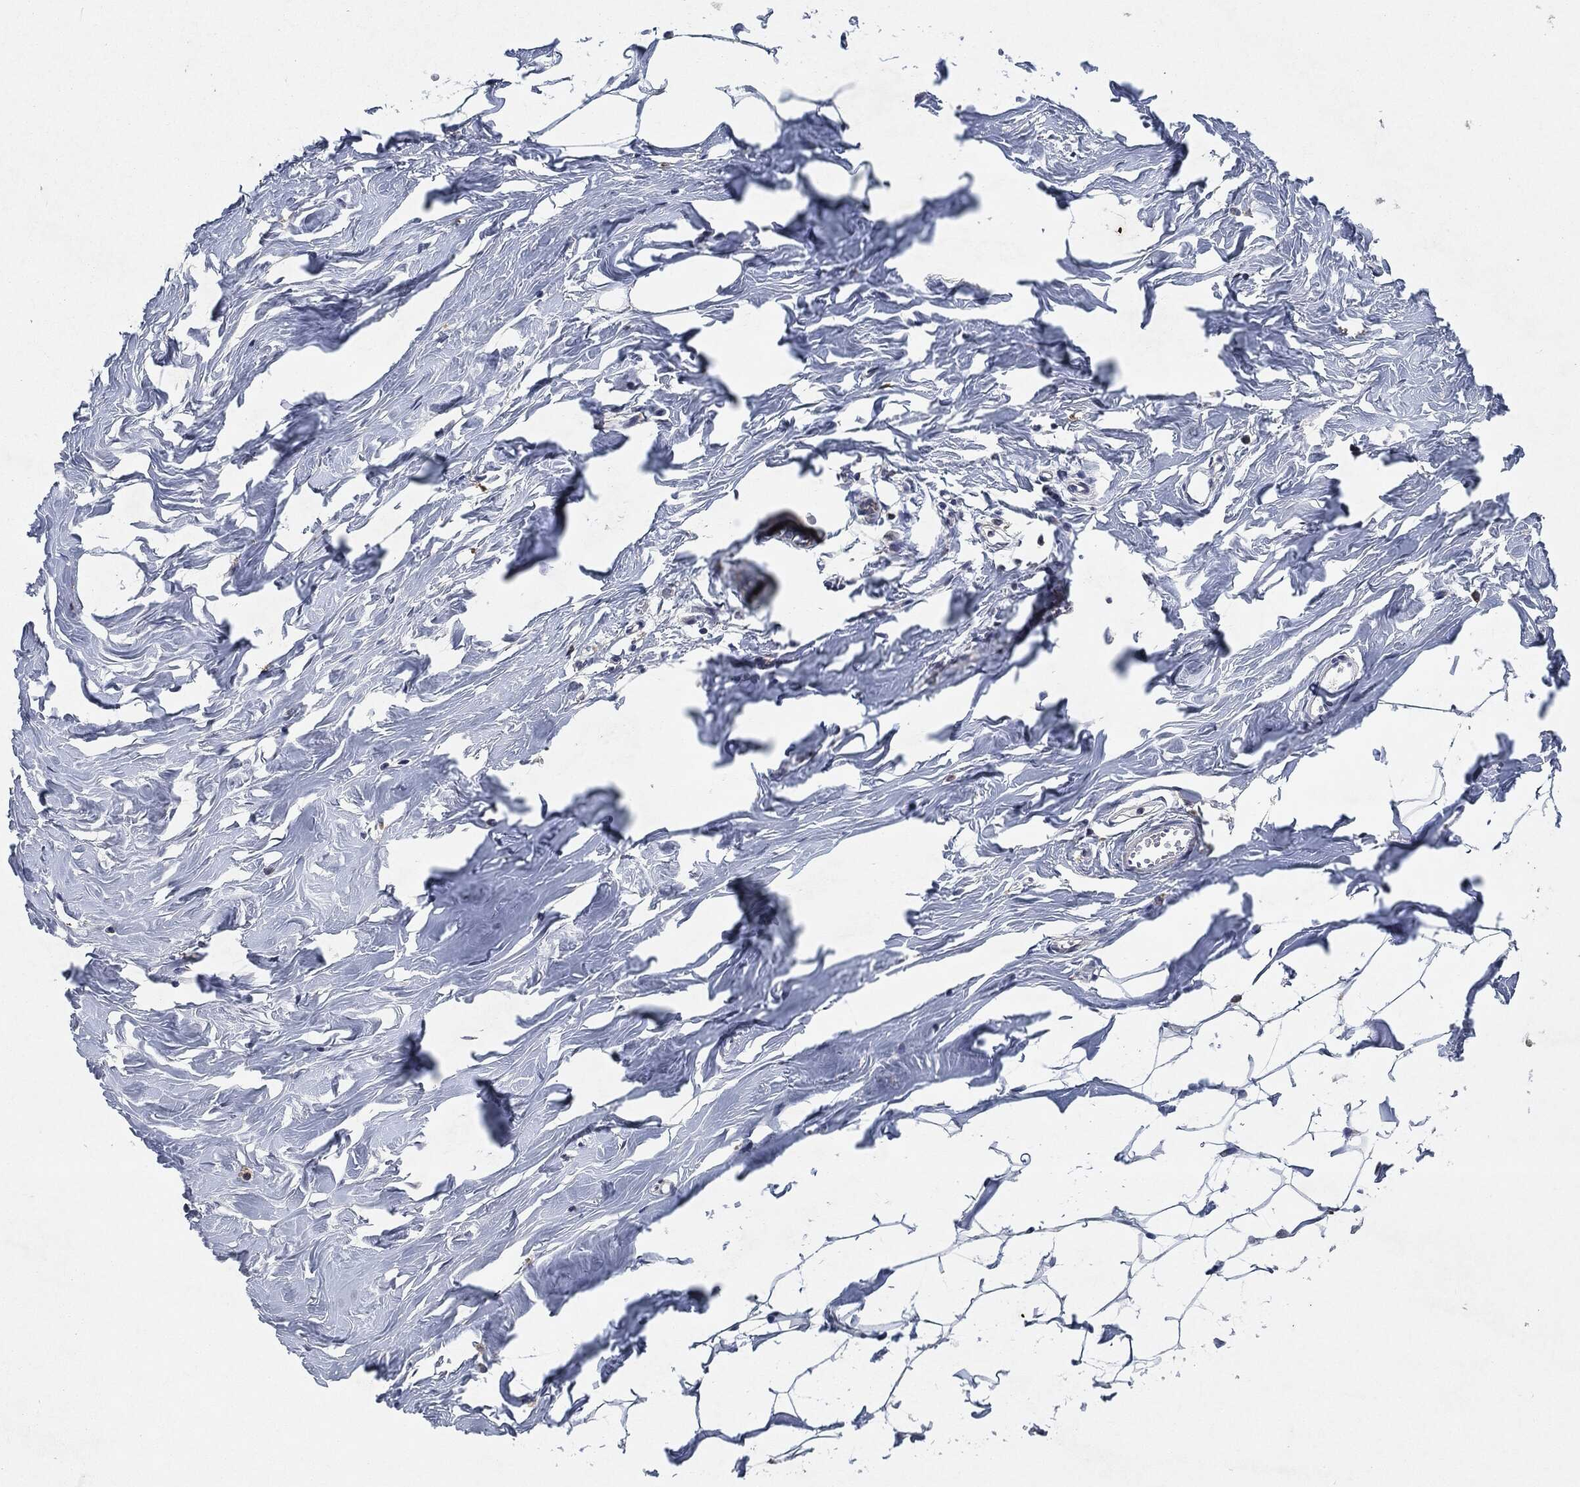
{"staining": {"intensity": "negative", "quantity": "none", "location": "none"}, "tissue": "breast", "cell_type": "Adipocytes", "image_type": "normal", "snomed": [{"axis": "morphology", "description": "Normal tissue, NOS"}, {"axis": "morphology", "description": "Lobular carcinoma, in situ"}, {"axis": "topography", "description": "Breast"}], "caption": "Immunohistochemistry of normal human breast displays no staining in adipocytes. (Stains: DAB (3,3'-diaminobenzidine) immunohistochemistry (IHC) with hematoxylin counter stain, Microscopy: brightfield microscopy at high magnification).", "gene": "SLC31A2", "patient": {"sex": "female", "age": 35}}